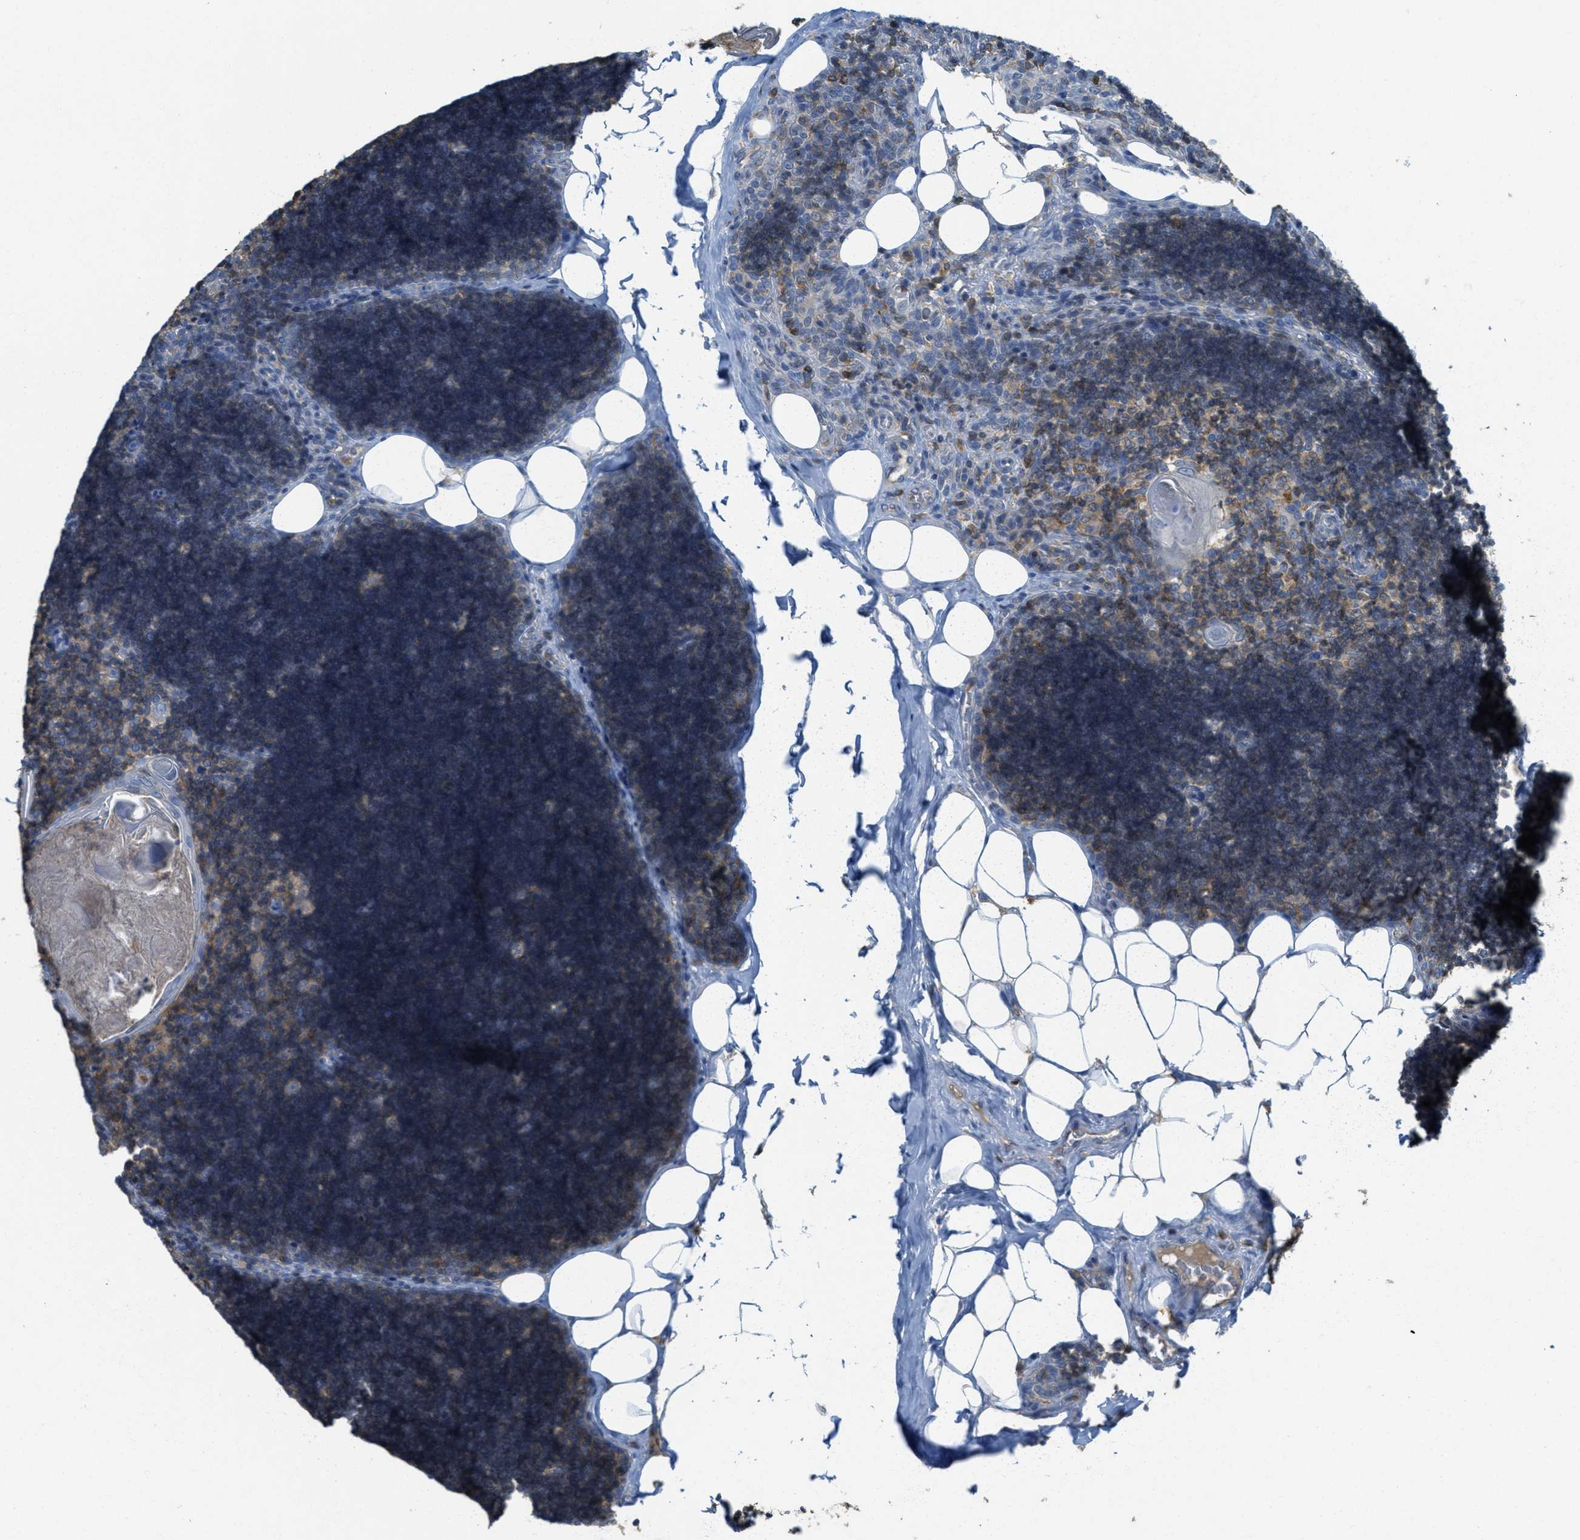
{"staining": {"intensity": "weak", "quantity": ">75%", "location": "cytoplasmic/membranous"}, "tissue": "lymph node", "cell_type": "Germinal center cells", "image_type": "normal", "snomed": [{"axis": "morphology", "description": "Normal tissue, NOS"}, {"axis": "topography", "description": "Lymph node"}], "caption": "About >75% of germinal center cells in benign lymph node display weak cytoplasmic/membranous protein expression as visualized by brown immunohistochemical staining.", "gene": "GRIK2", "patient": {"sex": "male", "age": 33}}